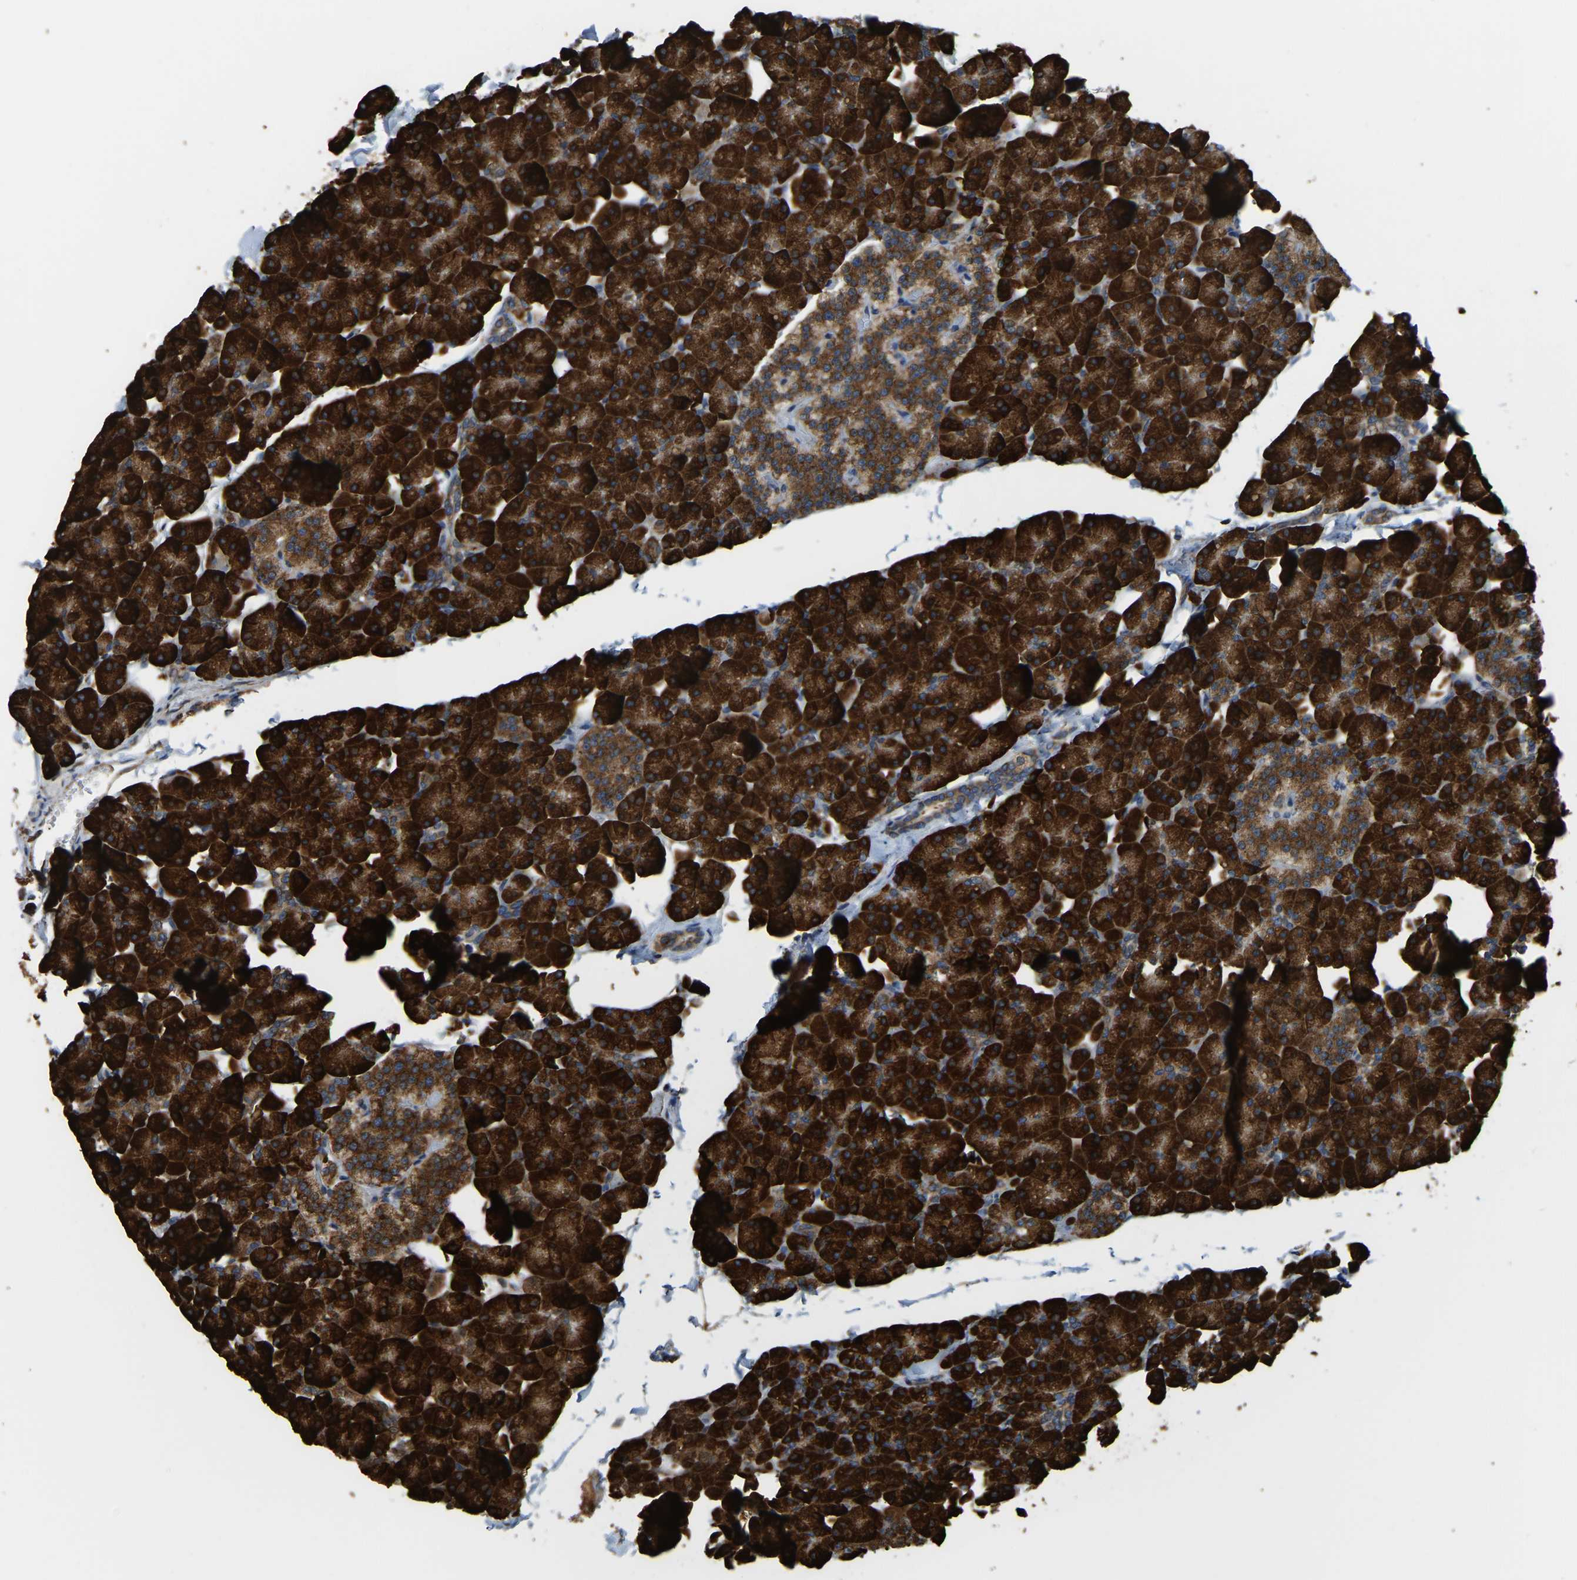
{"staining": {"intensity": "strong", "quantity": ">75%", "location": "cytoplasmic/membranous"}, "tissue": "pancreas", "cell_type": "Exocrine glandular cells", "image_type": "normal", "snomed": [{"axis": "morphology", "description": "Normal tissue, NOS"}, {"axis": "topography", "description": "Pancreas"}], "caption": "Immunohistochemistry histopathology image of unremarkable human pancreas stained for a protein (brown), which reveals high levels of strong cytoplasmic/membranous positivity in approximately >75% of exocrine glandular cells.", "gene": "RNF115", "patient": {"sex": "male", "age": 35}}